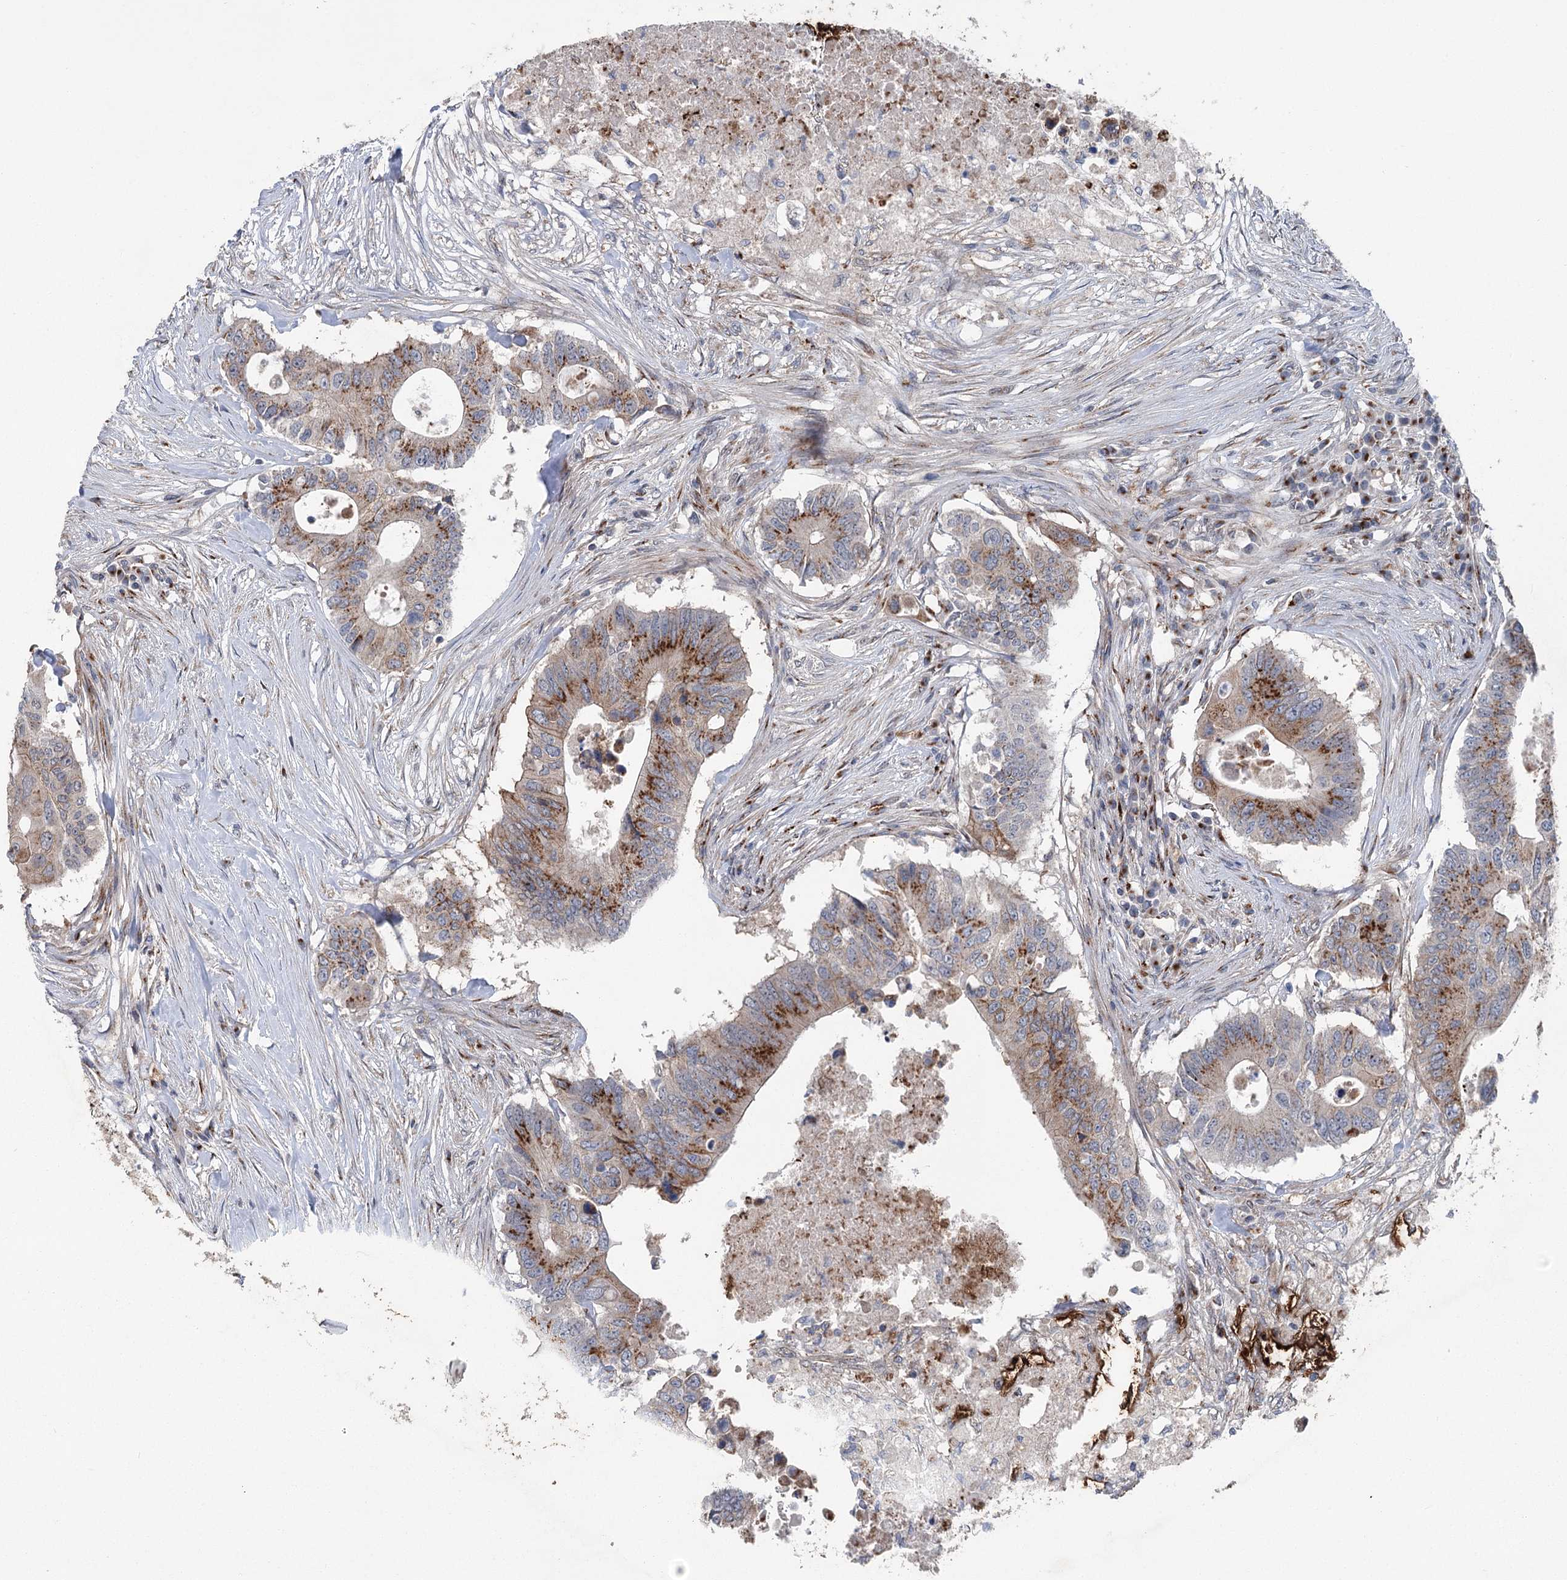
{"staining": {"intensity": "strong", "quantity": "25%-75%", "location": "cytoplasmic/membranous"}, "tissue": "colorectal cancer", "cell_type": "Tumor cells", "image_type": "cancer", "snomed": [{"axis": "morphology", "description": "Adenocarcinoma, NOS"}, {"axis": "topography", "description": "Colon"}], "caption": "This is an image of IHC staining of colorectal cancer (adenocarcinoma), which shows strong expression in the cytoplasmic/membranous of tumor cells.", "gene": "ITIH5", "patient": {"sex": "male", "age": 71}}